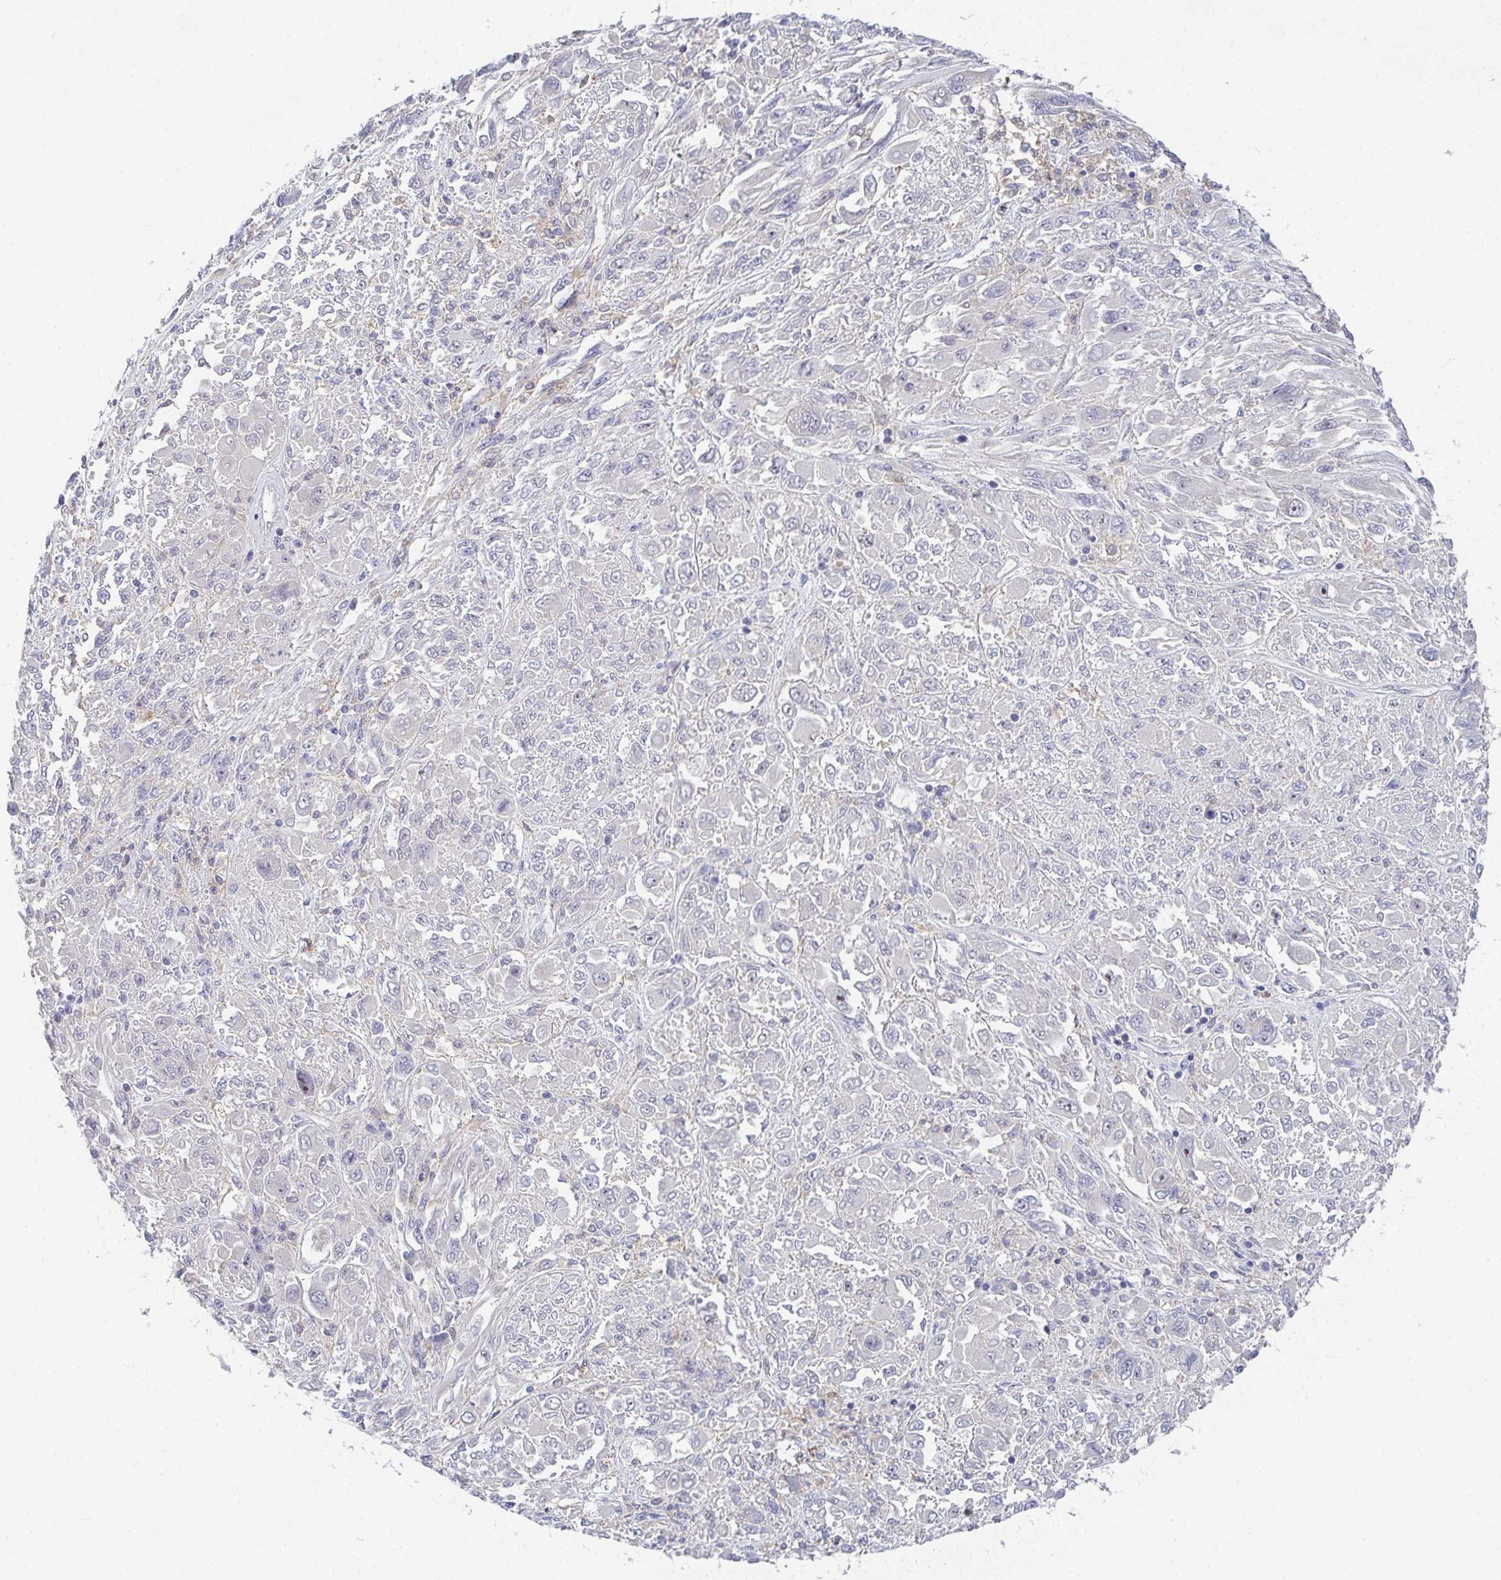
{"staining": {"intensity": "negative", "quantity": "none", "location": "none"}, "tissue": "melanoma", "cell_type": "Tumor cells", "image_type": "cancer", "snomed": [{"axis": "morphology", "description": "Malignant melanoma, NOS"}, {"axis": "topography", "description": "Skin"}], "caption": "A micrograph of human melanoma is negative for staining in tumor cells.", "gene": "KLHL33", "patient": {"sex": "female", "age": 91}}